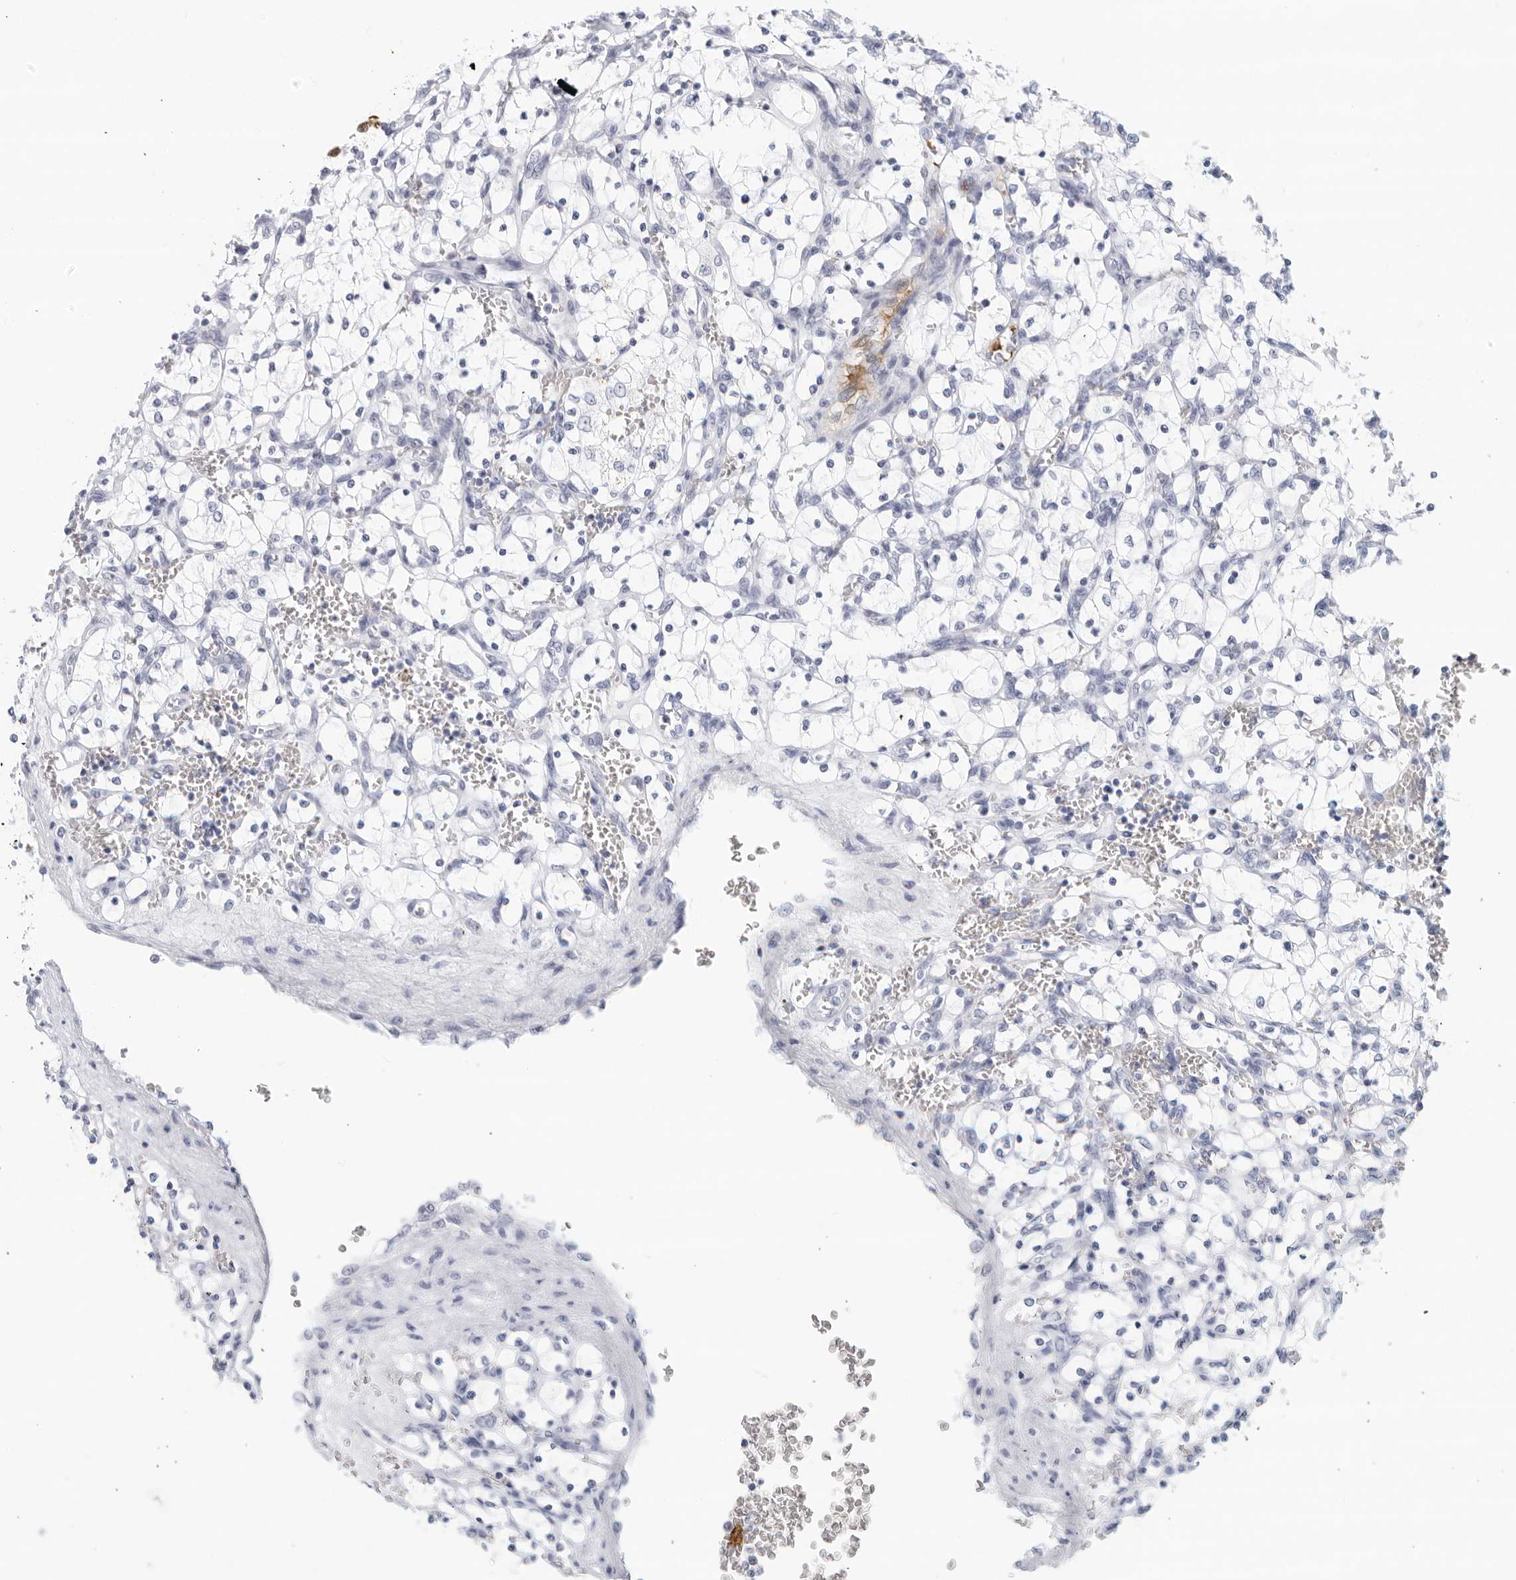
{"staining": {"intensity": "negative", "quantity": "none", "location": "none"}, "tissue": "renal cancer", "cell_type": "Tumor cells", "image_type": "cancer", "snomed": [{"axis": "morphology", "description": "Adenocarcinoma, NOS"}, {"axis": "topography", "description": "Kidney"}], "caption": "This is a image of IHC staining of renal adenocarcinoma, which shows no positivity in tumor cells.", "gene": "FGG", "patient": {"sex": "female", "age": 69}}